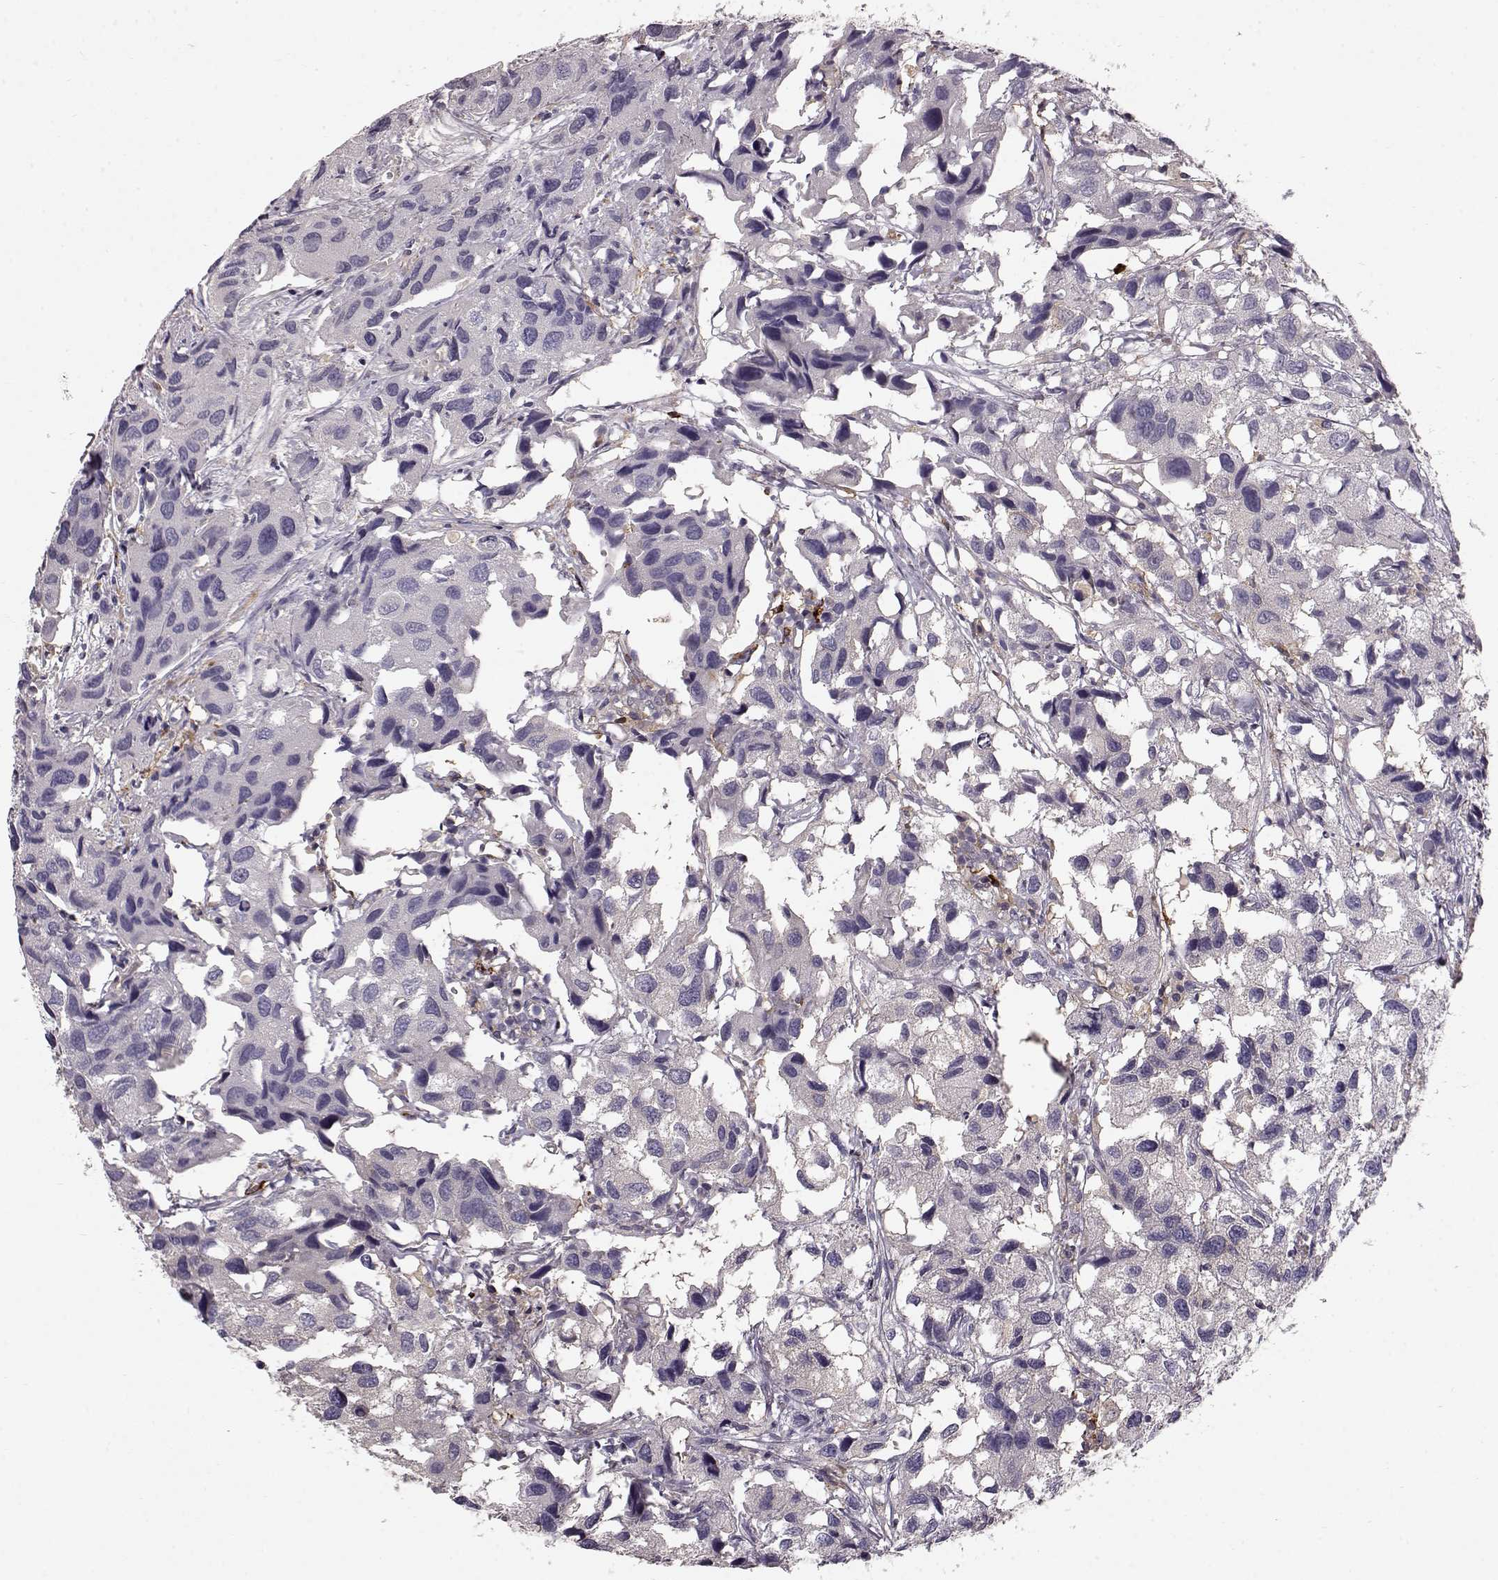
{"staining": {"intensity": "negative", "quantity": "none", "location": "none"}, "tissue": "urothelial cancer", "cell_type": "Tumor cells", "image_type": "cancer", "snomed": [{"axis": "morphology", "description": "Urothelial carcinoma, High grade"}, {"axis": "topography", "description": "Urinary bladder"}], "caption": "Protein analysis of urothelial cancer displays no significant staining in tumor cells.", "gene": "CCNF", "patient": {"sex": "male", "age": 79}}